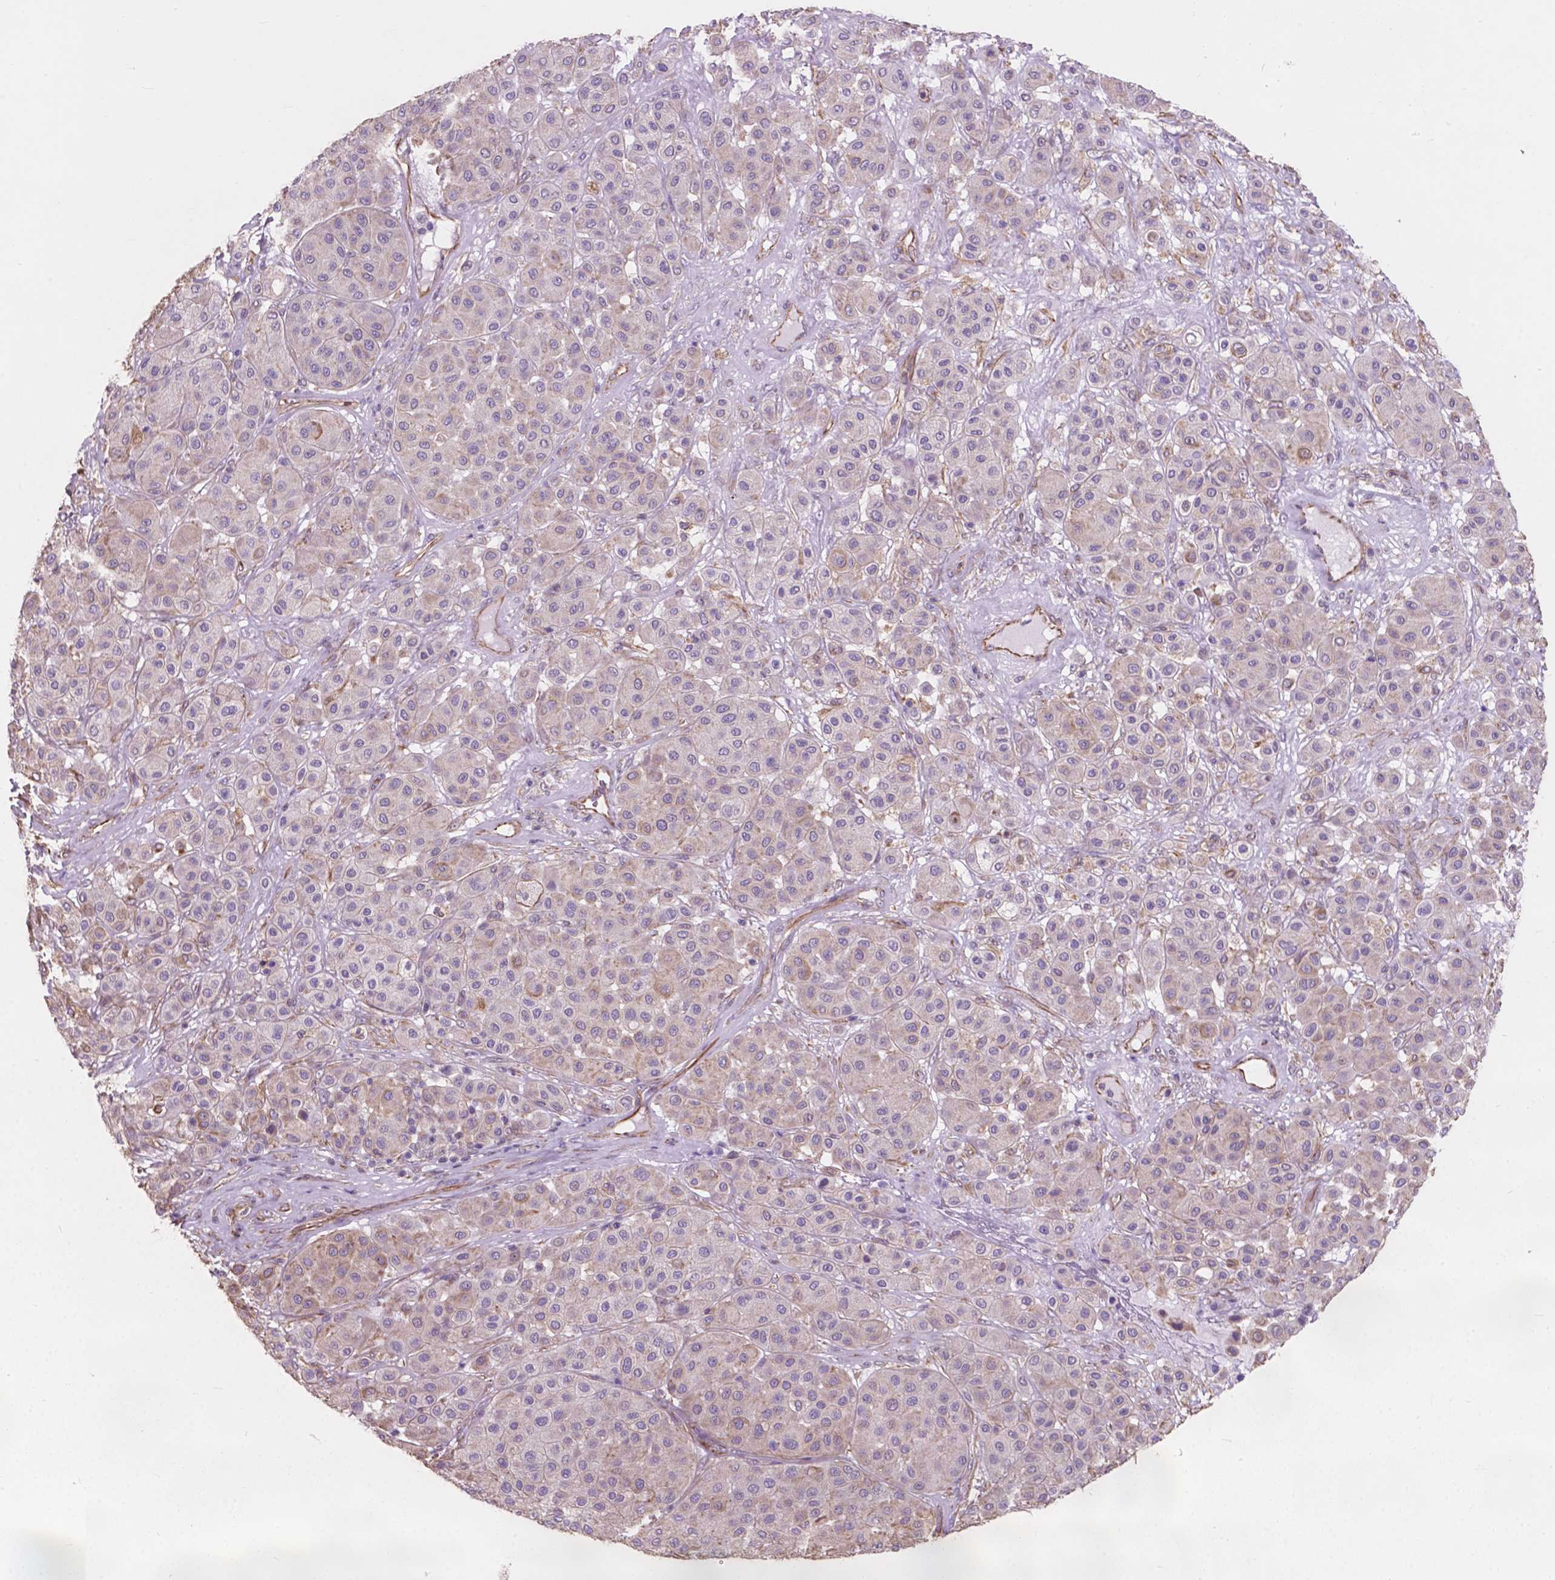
{"staining": {"intensity": "weak", "quantity": "25%-75%", "location": "cytoplasmic/membranous"}, "tissue": "melanoma", "cell_type": "Tumor cells", "image_type": "cancer", "snomed": [{"axis": "morphology", "description": "Malignant melanoma, Metastatic site"}, {"axis": "topography", "description": "Smooth muscle"}], "caption": "Brown immunohistochemical staining in human melanoma displays weak cytoplasmic/membranous expression in approximately 25%-75% of tumor cells. The staining was performed using DAB (3,3'-diaminobenzidine) to visualize the protein expression in brown, while the nuclei were stained in blue with hematoxylin (Magnification: 20x).", "gene": "AMOT", "patient": {"sex": "male", "age": 41}}